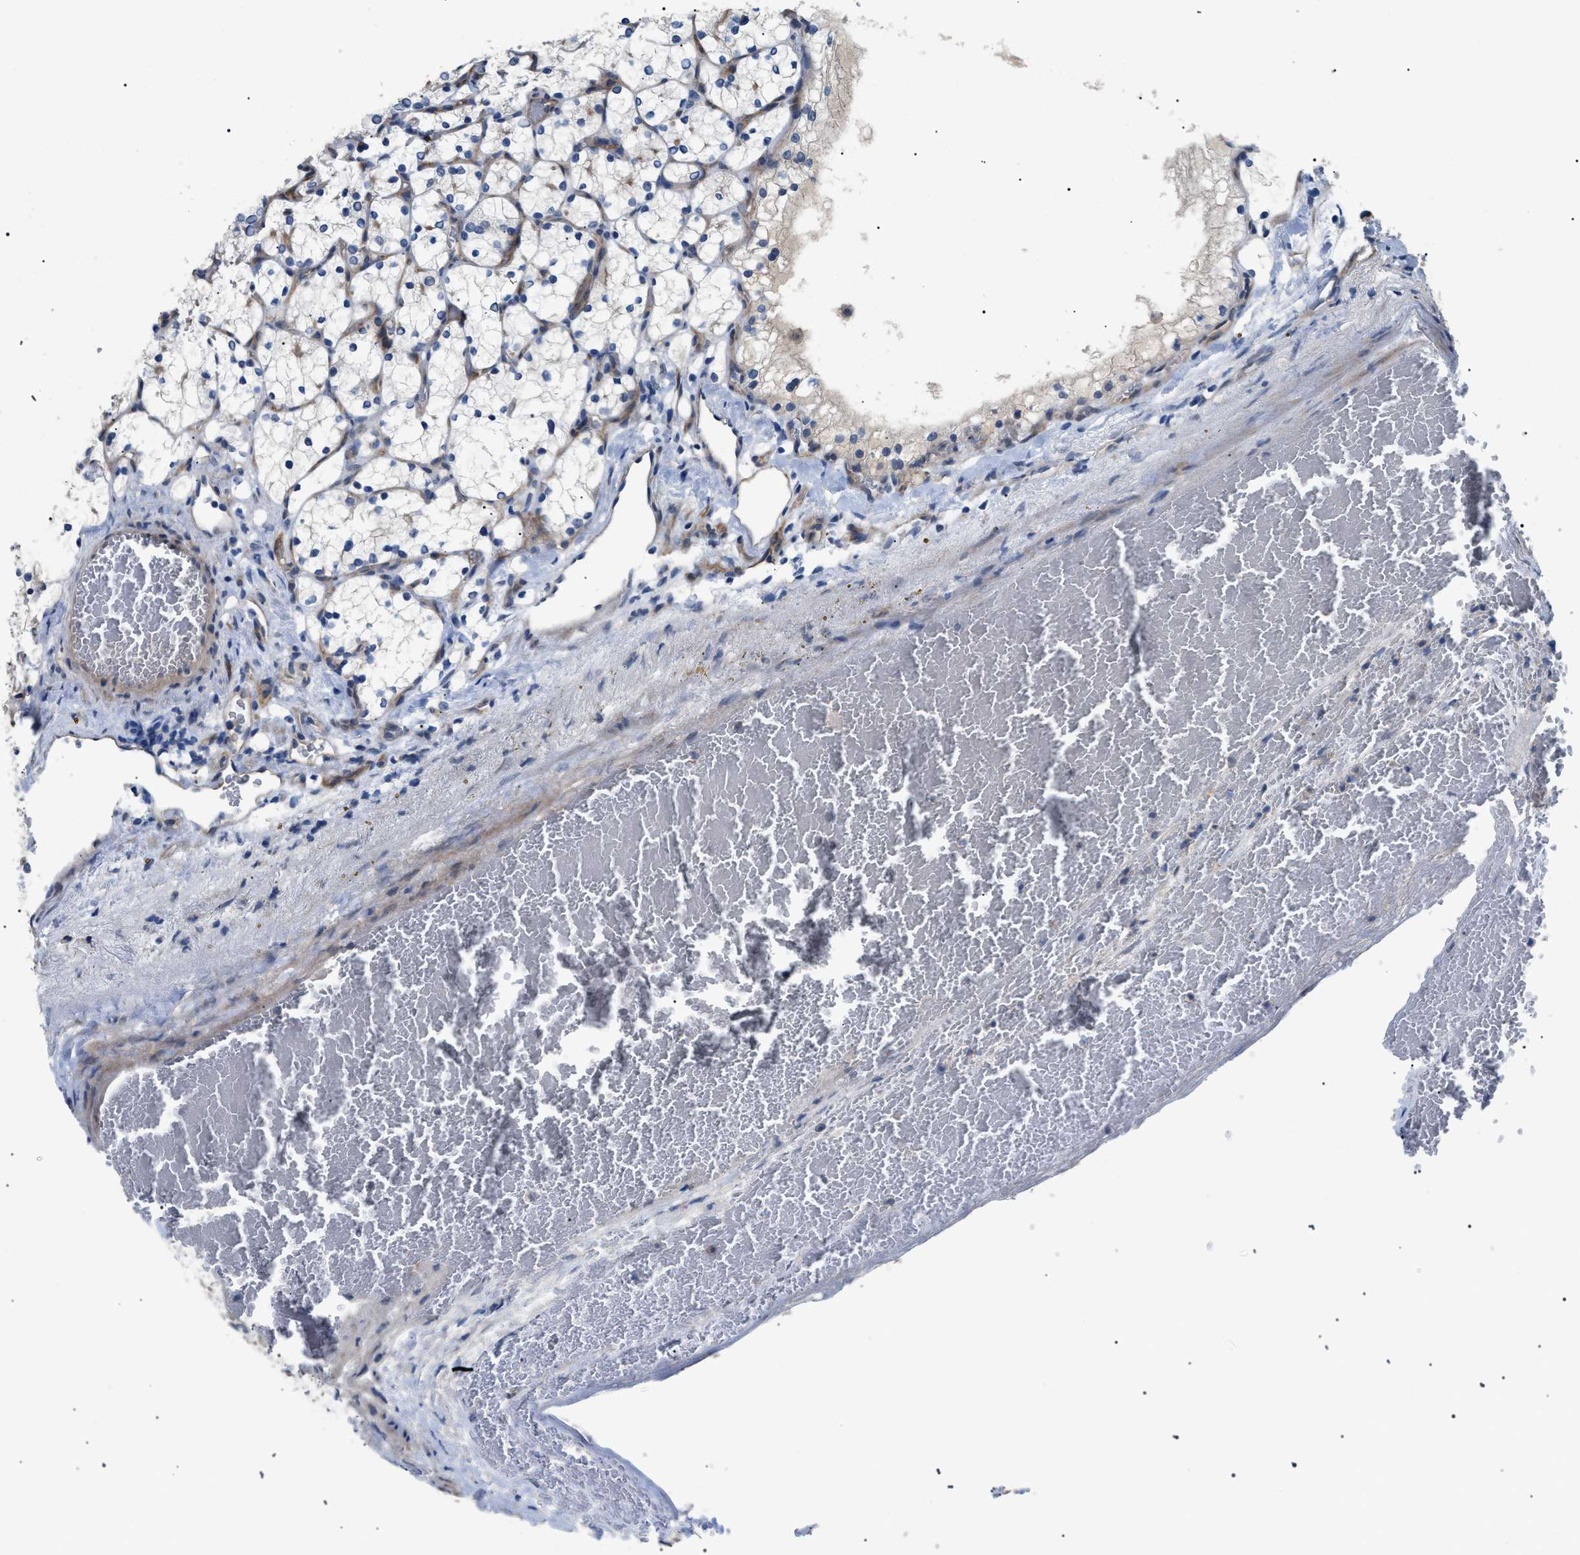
{"staining": {"intensity": "negative", "quantity": "none", "location": "none"}, "tissue": "renal cancer", "cell_type": "Tumor cells", "image_type": "cancer", "snomed": [{"axis": "morphology", "description": "Adenocarcinoma, NOS"}, {"axis": "topography", "description": "Kidney"}], "caption": "The IHC histopathology image has no significant positivity in tumor cells of renal cancer tissue.", "gene": "CRCP", "patient": {"sex": "female", "age": 69}}